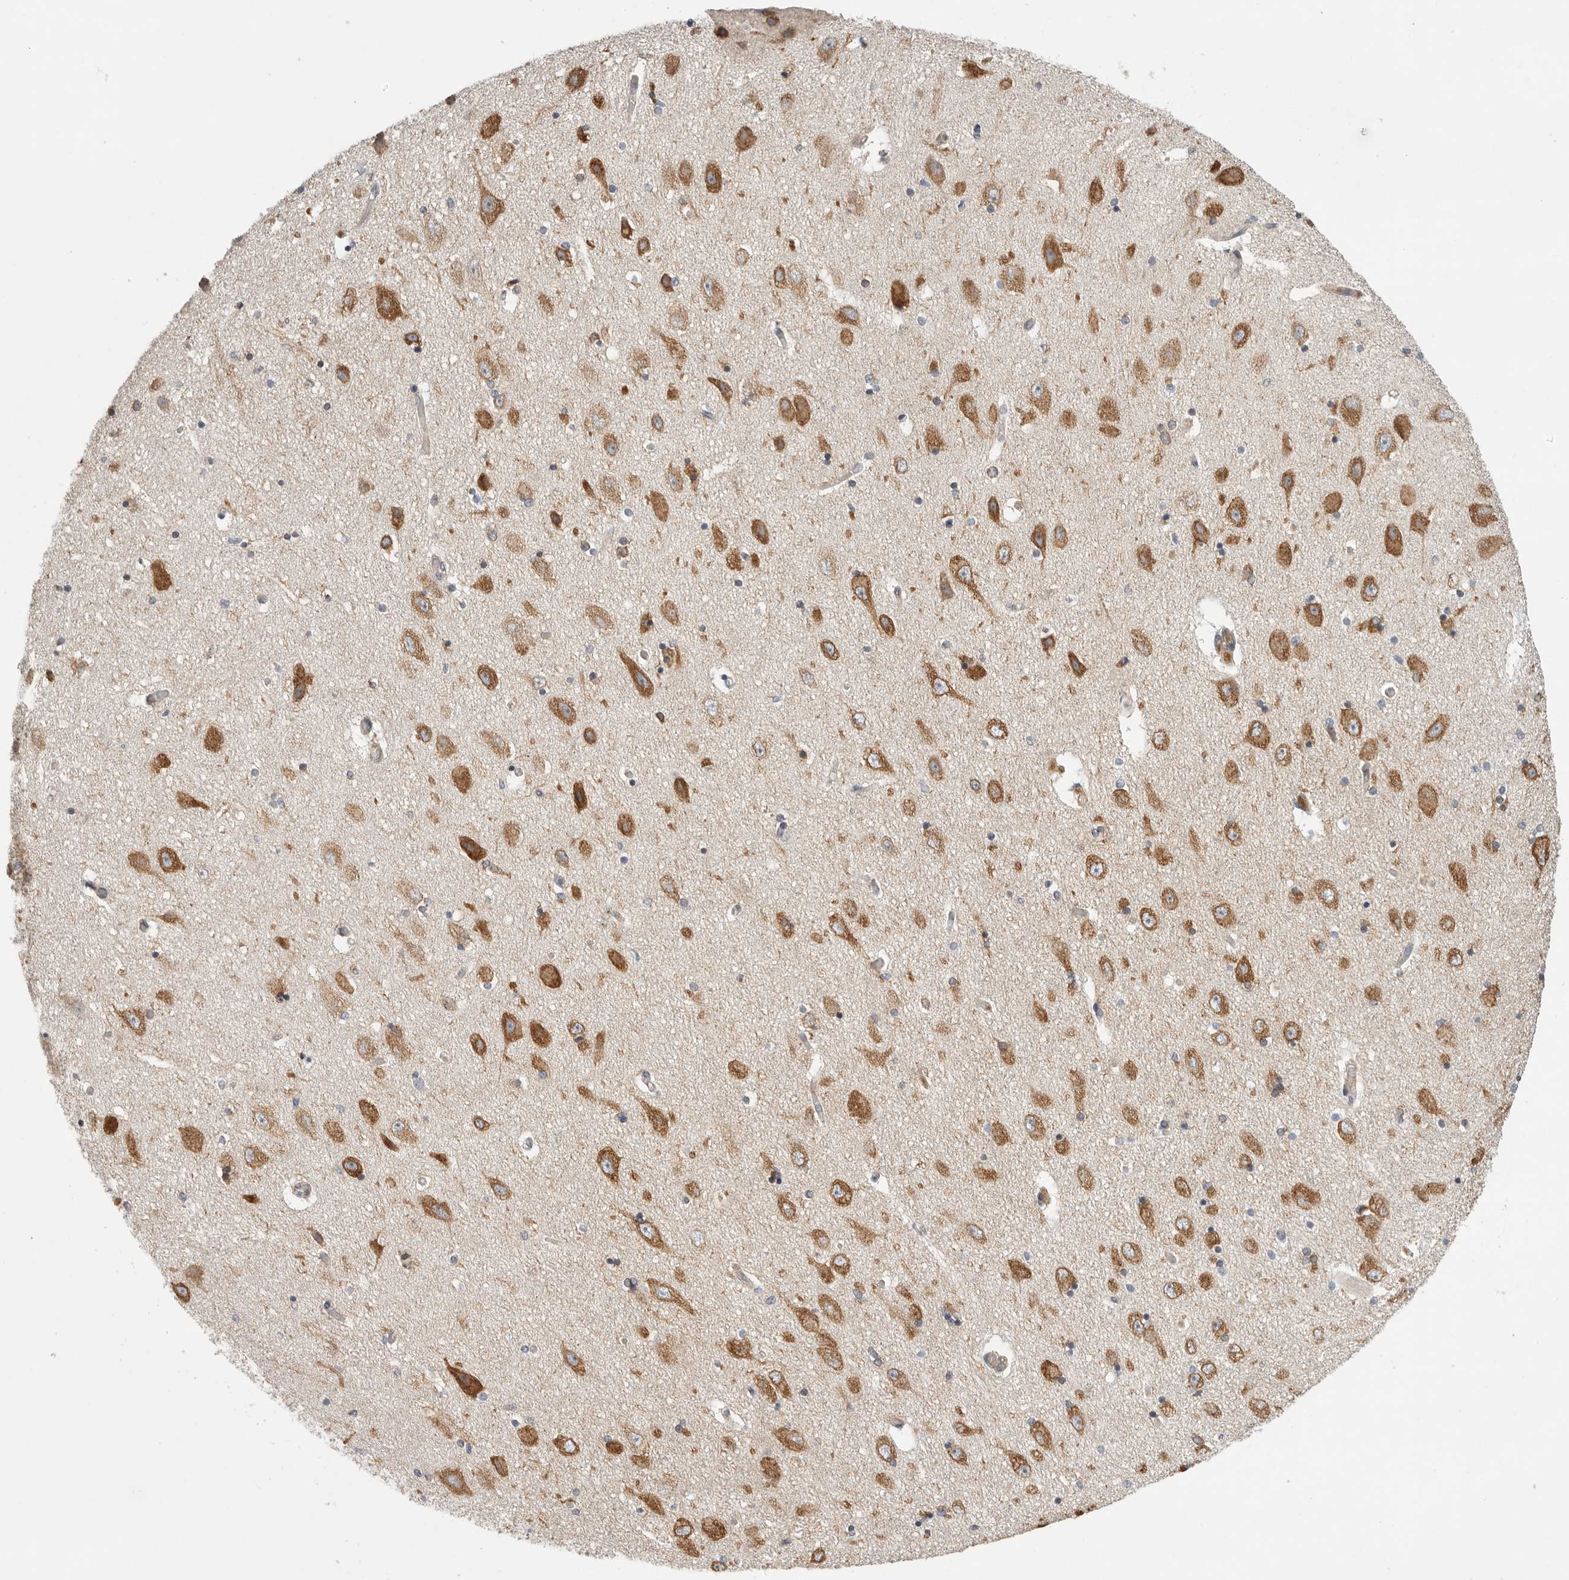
{"staining": {"intensity": "negative", "quantity": "none", "location": "none"}, "tissue": "hippocampus", "cell_type": "Glial cells", "image_type": "normal", "snomed": [{"axis": "morphology", "description": "Normal tissue, NOS"}, {"axis": "topography", "description": "Hippocampus"}], "caption": "An immunohistochemistry (IHC) image of benign hippocampus is shown. There is no staining in glial cells of hippocampus.", "gene": "FKBP8", "patient": {"sex": "female", "age": 54}}